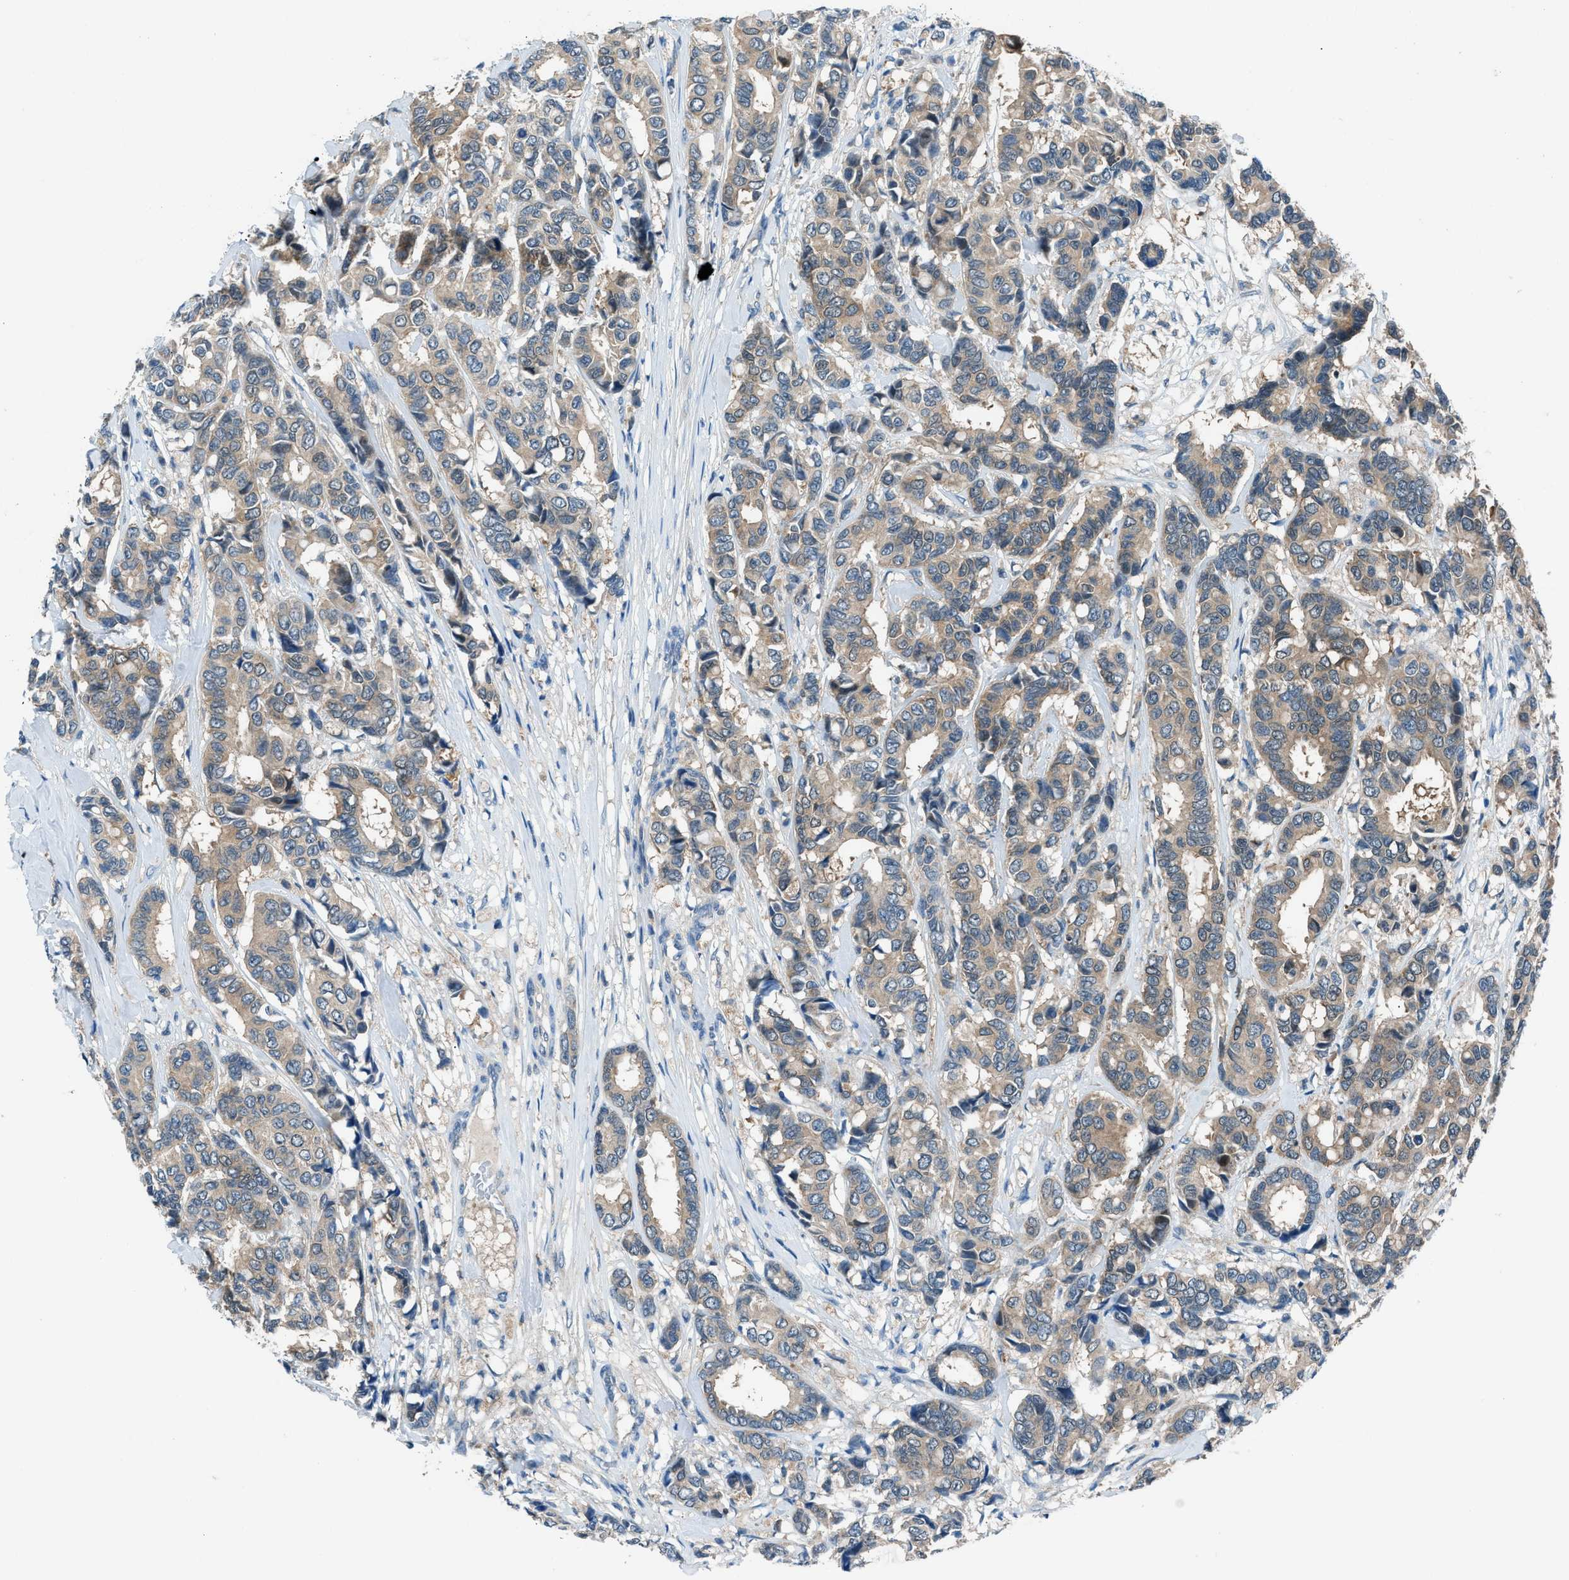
{"staining": {"intensity": "weak", "quantity": "25%-75%", "location": "cytoplasmic/membranous"}, "tissue": "breast cancer", "cell_type": "Tumor cells", "image_type": "cancer", "snomed": [{"axis": "morphology", "description": "Duct carcinoma"}, {"axis": "topography", "description": "Breast"}], "caption": "The immunohistochemical stain highlights weak cytoplasmic/membranous positivity in tumor cells of infiltrating ductal carcinoma (breast) tissue.", "gene": "ACP1", "patient": {"sex": "female", "age": 87}}